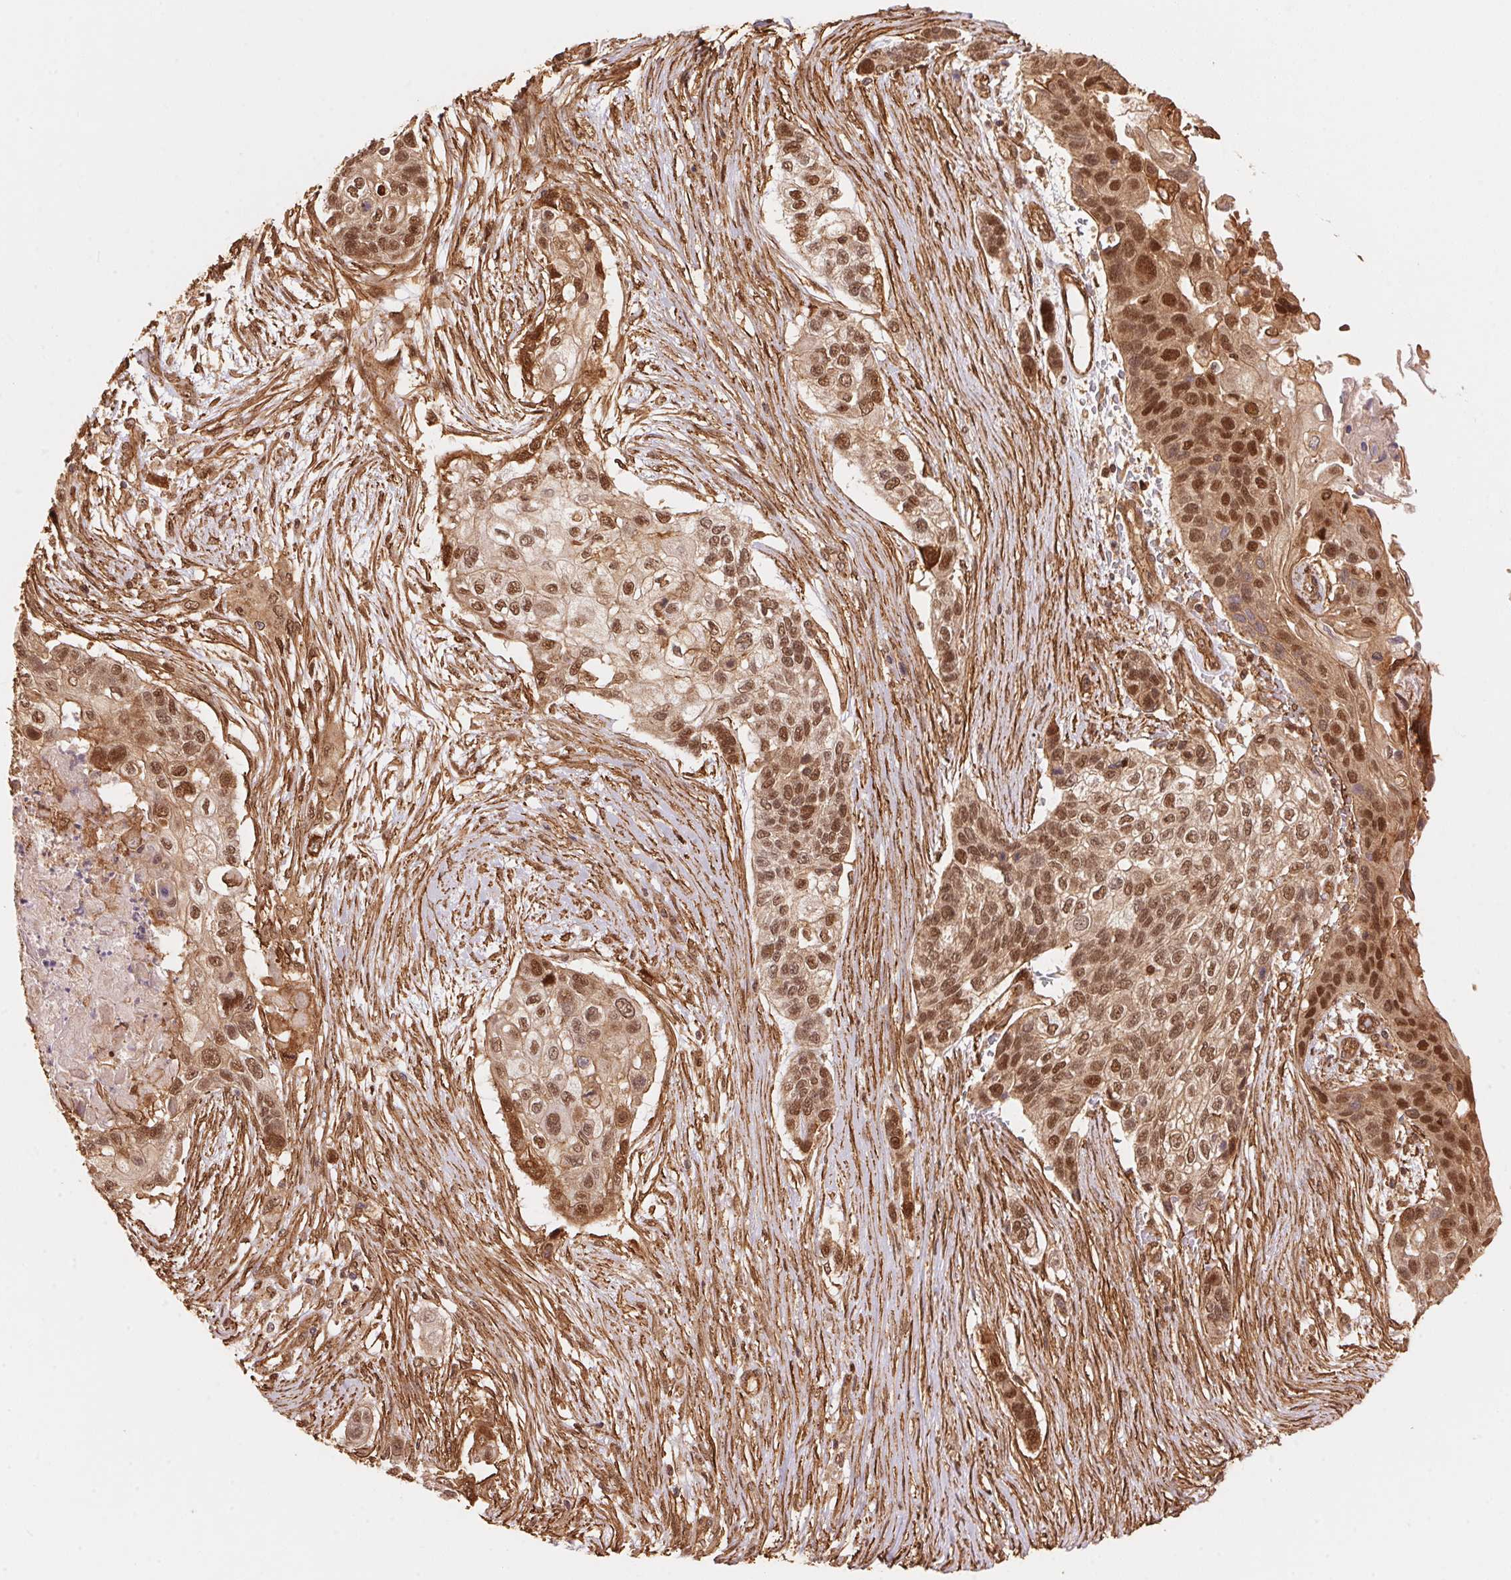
{"staining": {"intensity": "moderate", "quantity": ">75%", "location": "nuclear"}, "tissue": "lung cancer", "cell_type": "Tumor cells", "image_type": "cancer", "snomed": [{"axis": "morphology", "description": "Squamous cell carcinoma, NOS"}, {"axis": "topography", "description": "Lung"}], "caption": "Immunohistochemistry (IHC) image of neoplastic tissue: lung squamous cell carcinoma stained using immunohistochemistry shows medium levels of moderate protein expression localized specifically in the nuclear of tumor cells, appearing as a nuclear brown color.", "gene": "TNIP2", "patient": {"sex": "male", "age": 69}}